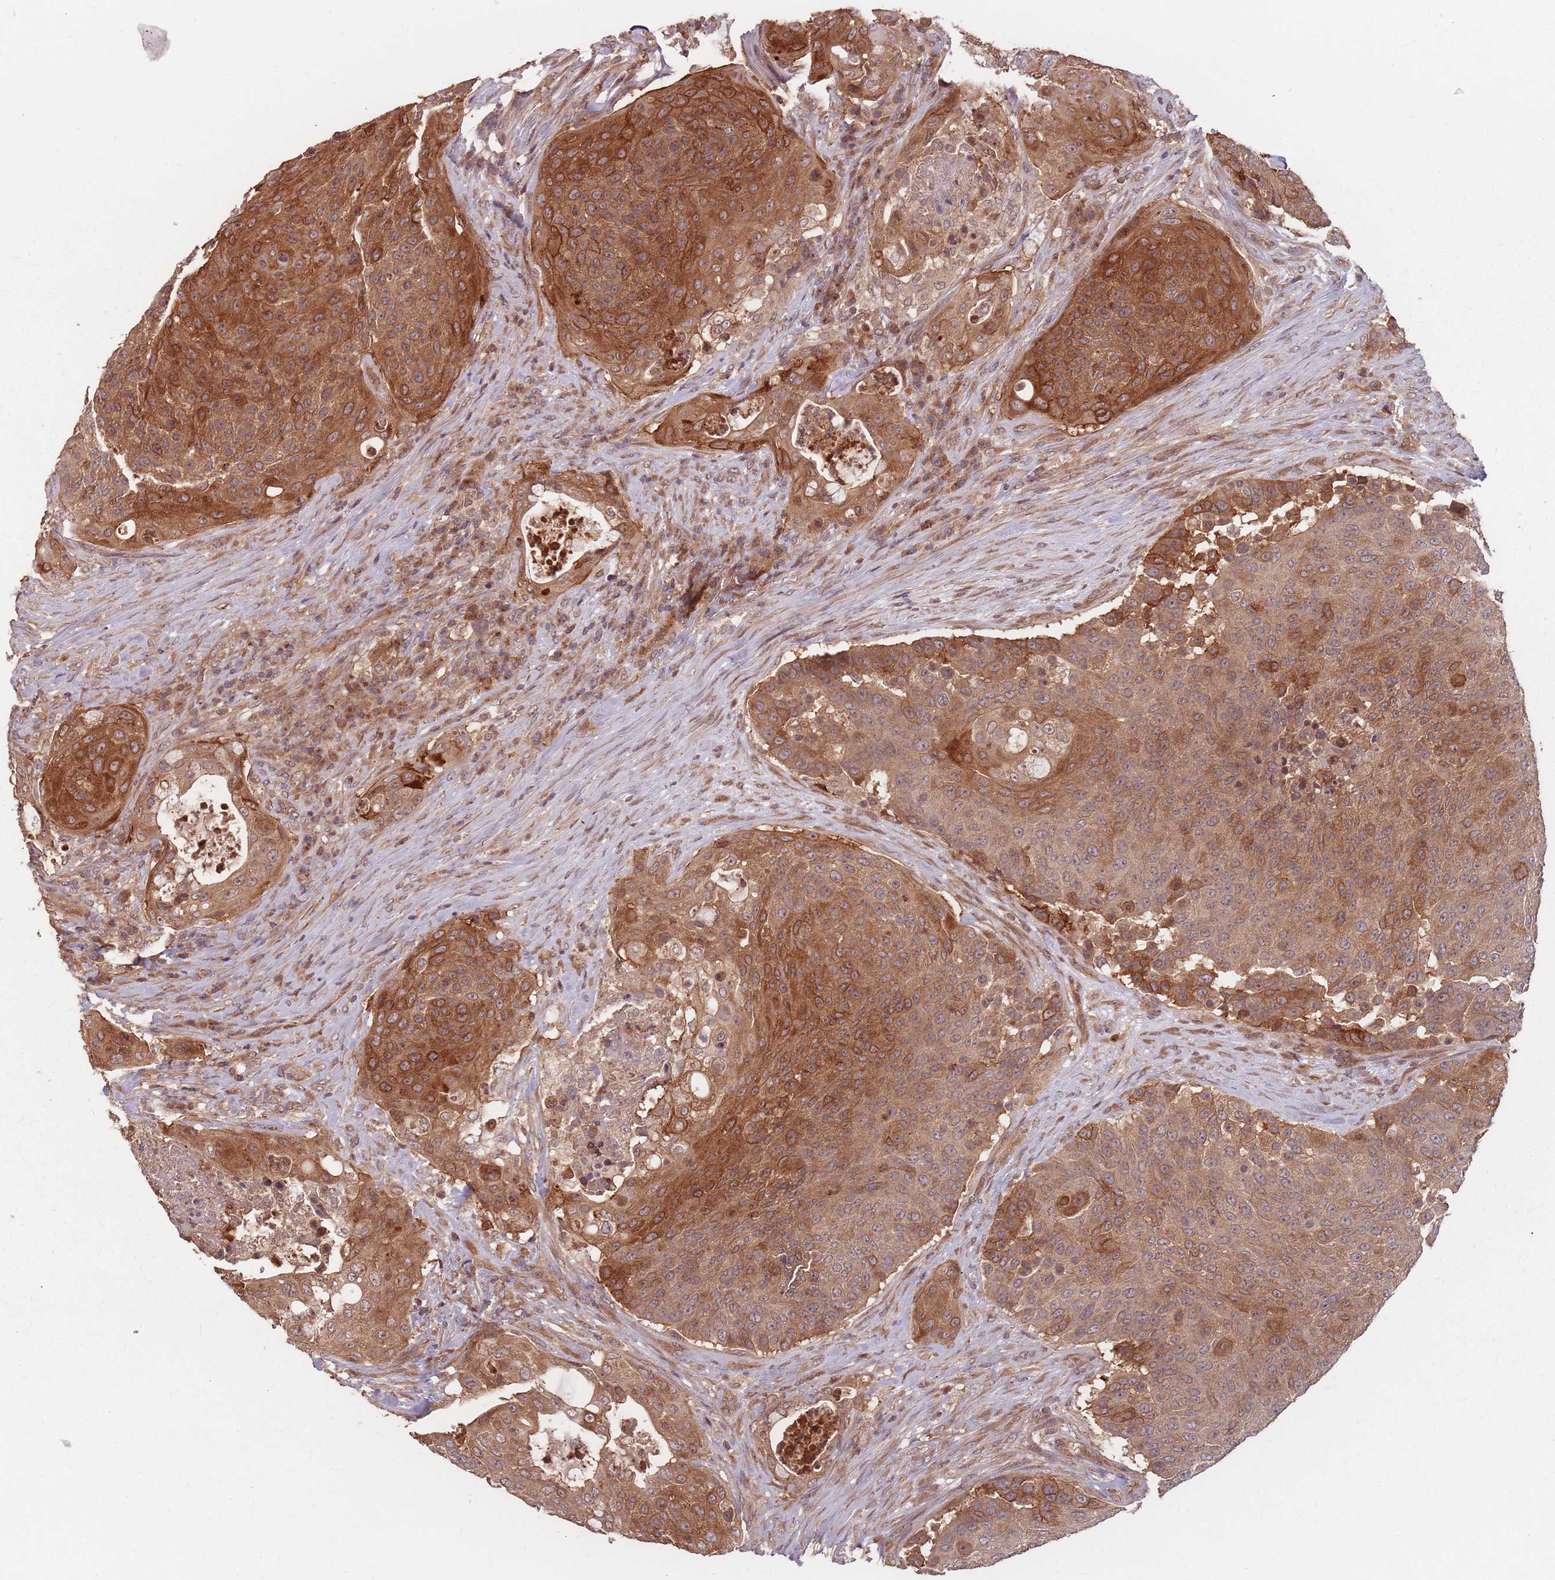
{"staining": {"intensity": "strong", "quantity": ">75%", "location": "cytoplasmic/membranous"}, "tissue": "urothelial cancer", "cell_type": "Tumor cells", "image_type": "cancer", "snomed": [{"axis": "morphology", "description": "Urothelial carcinoma, High grade"}, {"axis": "topography", "description": "Urinary bladder"}], "caption": "Urothelial carcinoma (high-grade) was stained to show a protein in brown. There is high levels of strong cytoplasmic/membranous positivity in about >75% of tumor cells.", "gene": "C3orf14", "patient": {"sex": "female", "age": 63}}